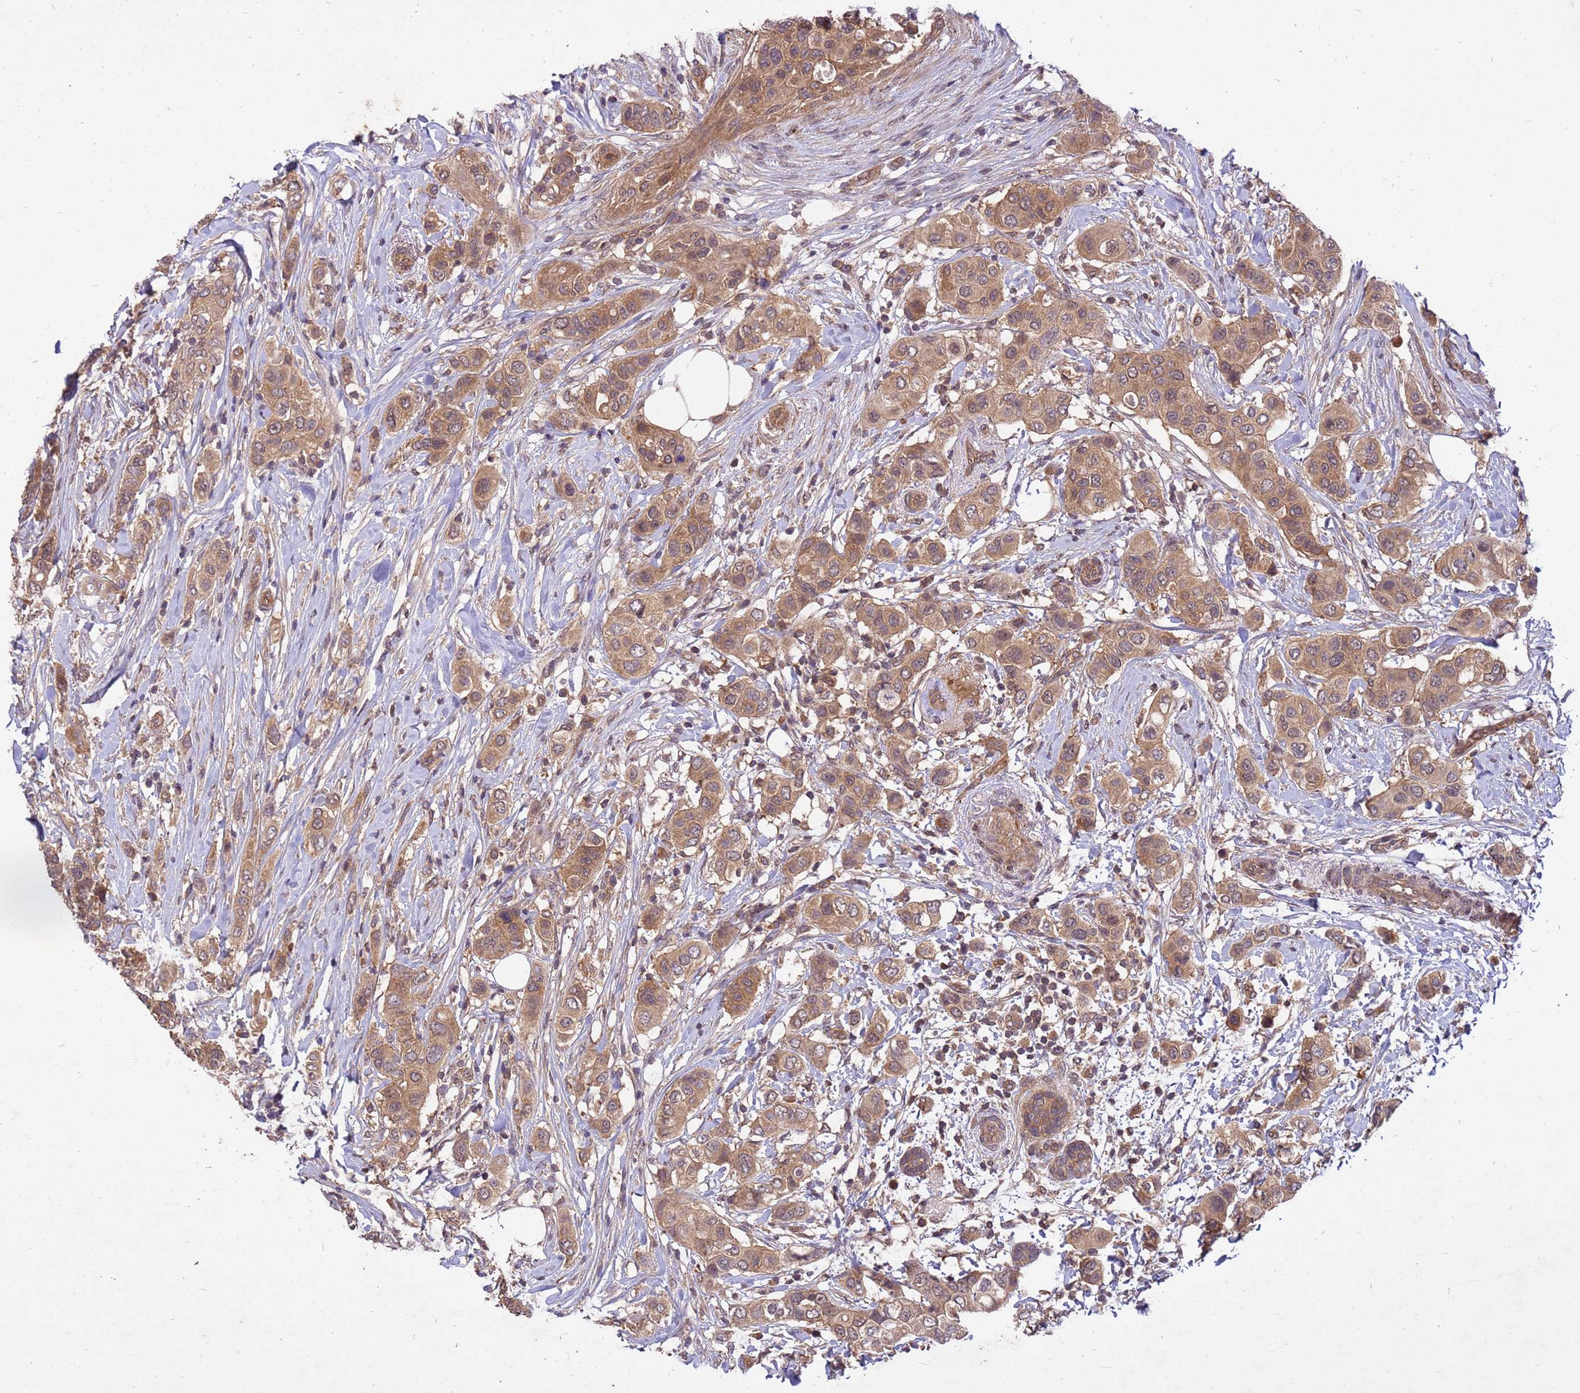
{"staining": {"intensity": "moderate", "quantity": ">75%", "location": "cytoplasmic/membranous"}, "tissue": "breast cancer", "cell_type": "Tumor cells", "image_type": "cancer", "snomed": [{"axis": "morphology", "description": "Lobular carcinoma"}, {"axis": "topography", "description": "Breast"}], "caption": "Breast lobular carcinoma tissue displays moderate cytoplasmic/membranous expression in approximately >75% of tumor cells", "gene": "PPP2CB", "patient": {"sex": "female", "age": 51}}